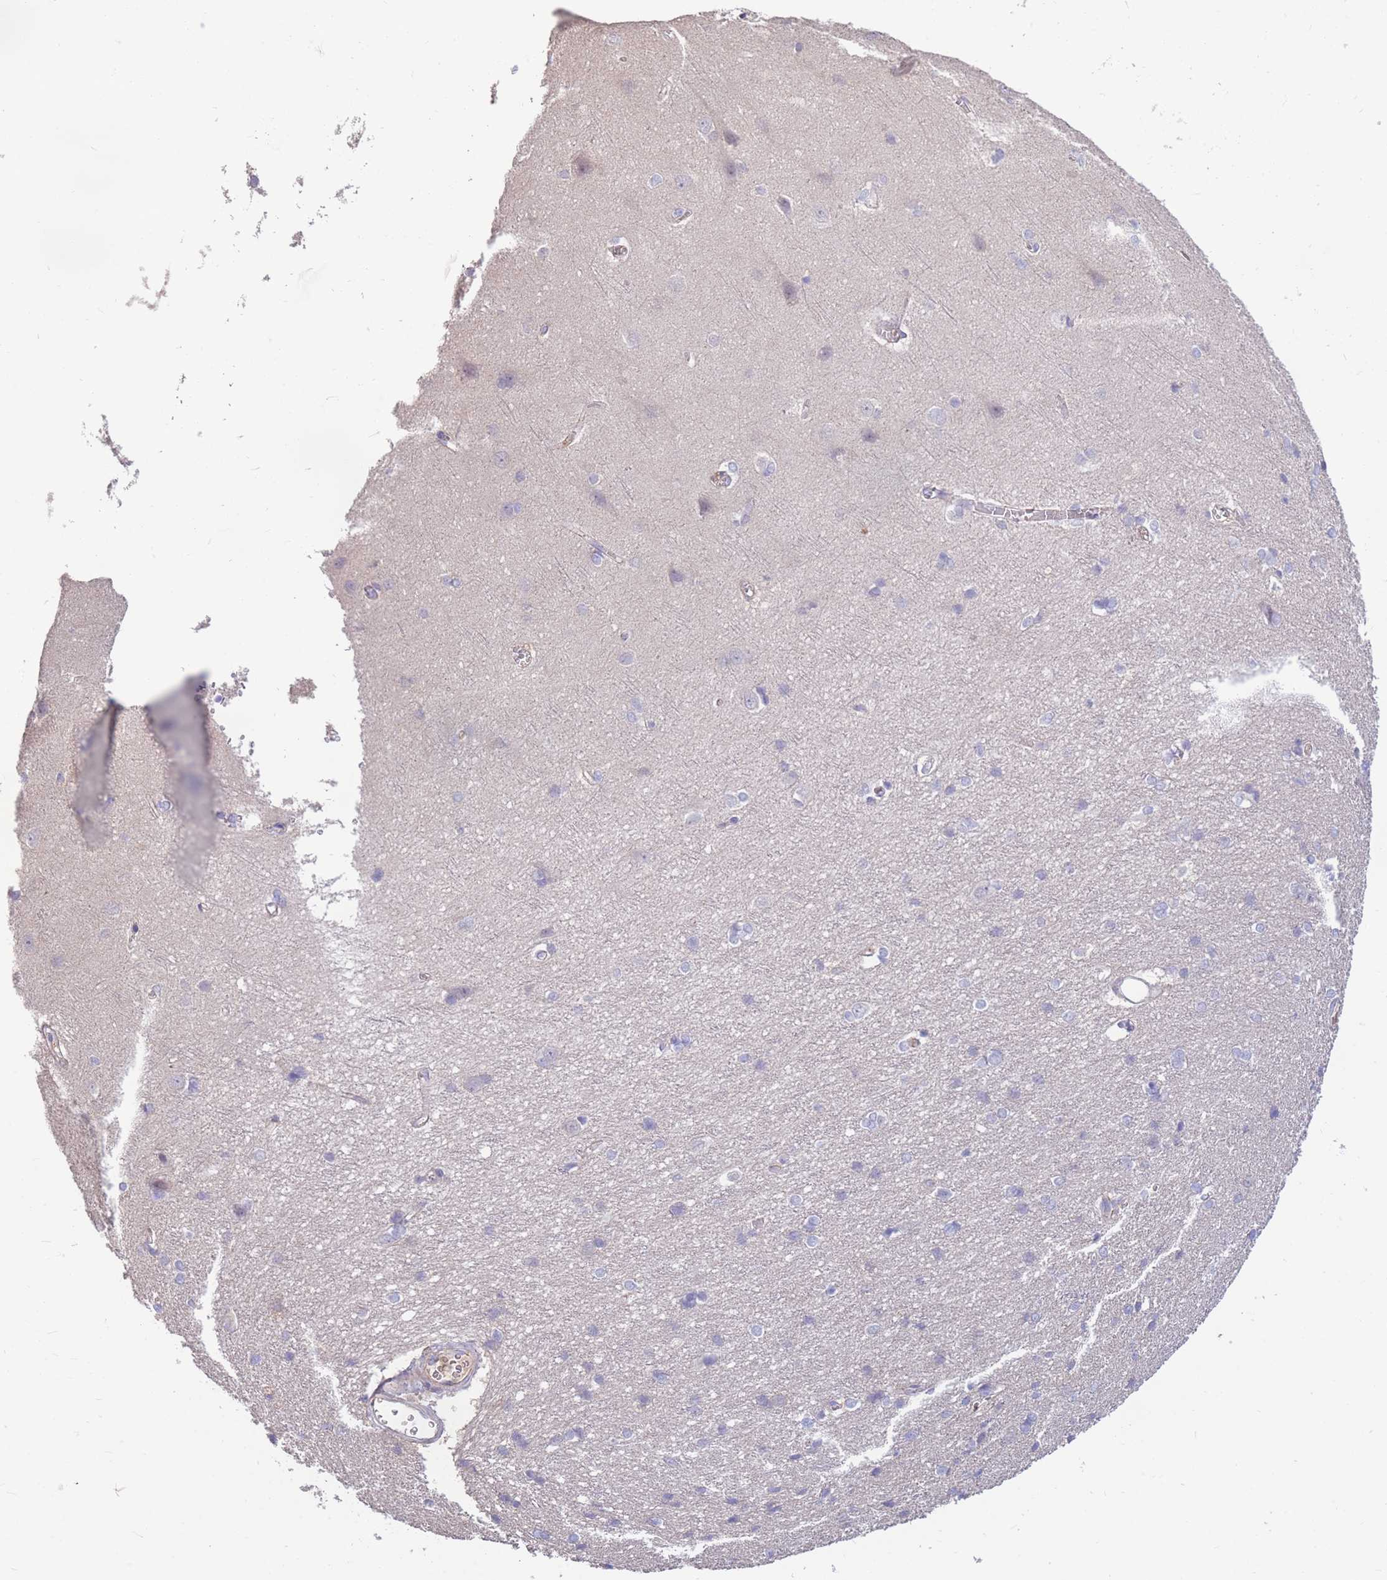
{"staining": {"intensity": "negative", "quantity": "none", "location": "none"}, "tissue": "cerebral cortex", "cell_type": "Endothelial cells", "image_type": "normal", "snomed": [{"axis": "morphology", "description": "Normal tissue, NOS"}, {"axis": "topography", "description": "Cerebral cortex"}], "caption": "Protein analysis of benign cerebral cortex reveals no significant positivity in endothelial cells. The staining was performed using DAB (3,3'-diaminobenzidine) to visualize the protein expression in brown, while the nuclei were stained in blue with hematoxylin (Magnification: 20x).", "gene": "OR5T1", "patient": {"sex": "male", "age": 37}}